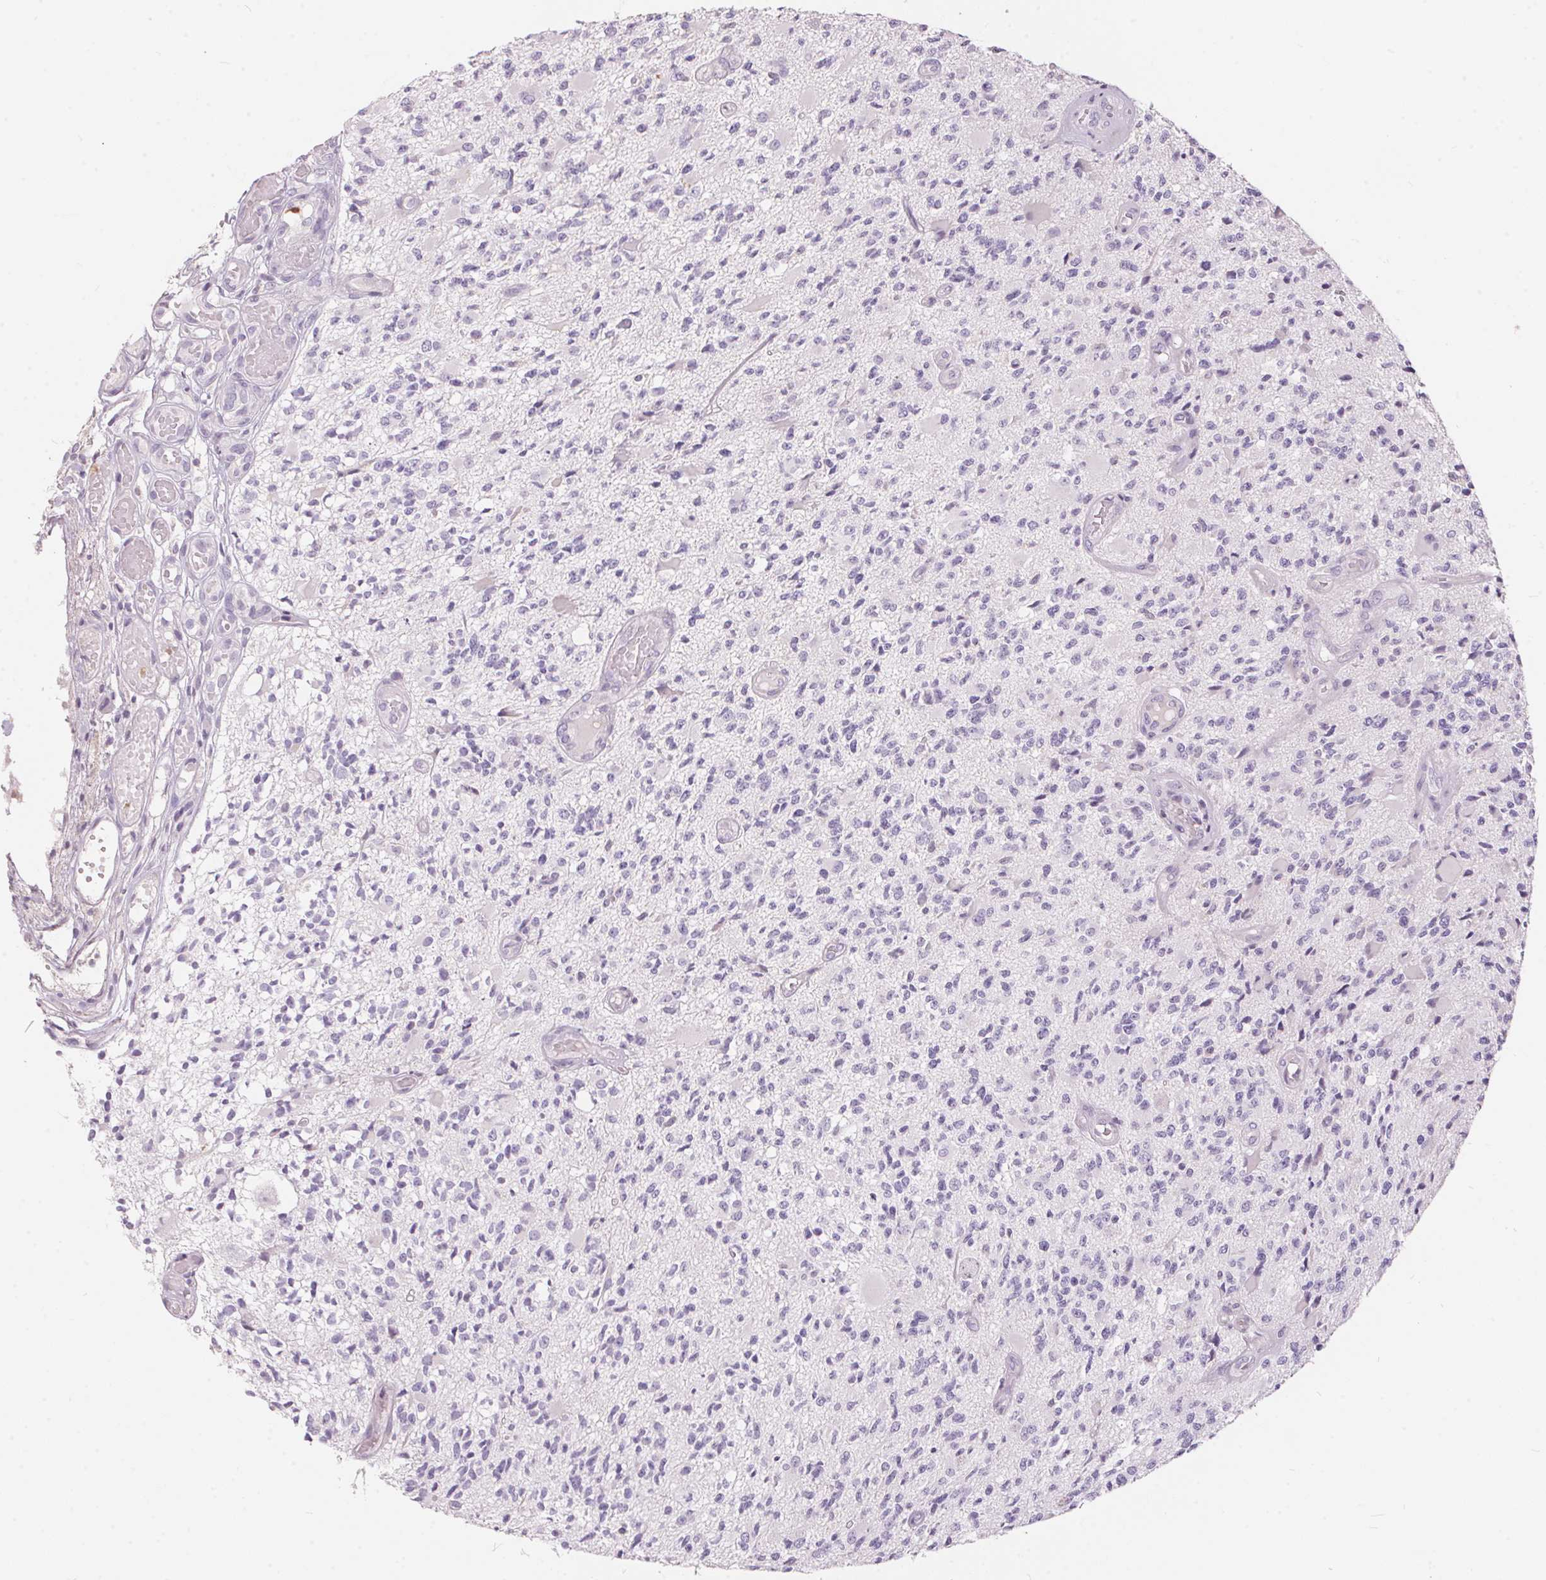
{"staining": {"intensity": "negative", "quantity": "none", "location": "none"}, "tissue": "glioma", "cell_type": "Tumor cells", "image_type": "cancer", "snomed": [{"axis": "morphology", "description": "Glioma, malignant, High grade"}, {"axis": "topography", "description": "Brain"}], "caption": "Immunohistochemical staining of glioma displays no significant expression in tumor cells.", "gene": "SERPINB1", "patient": {"sex": "female", "age": 63}}